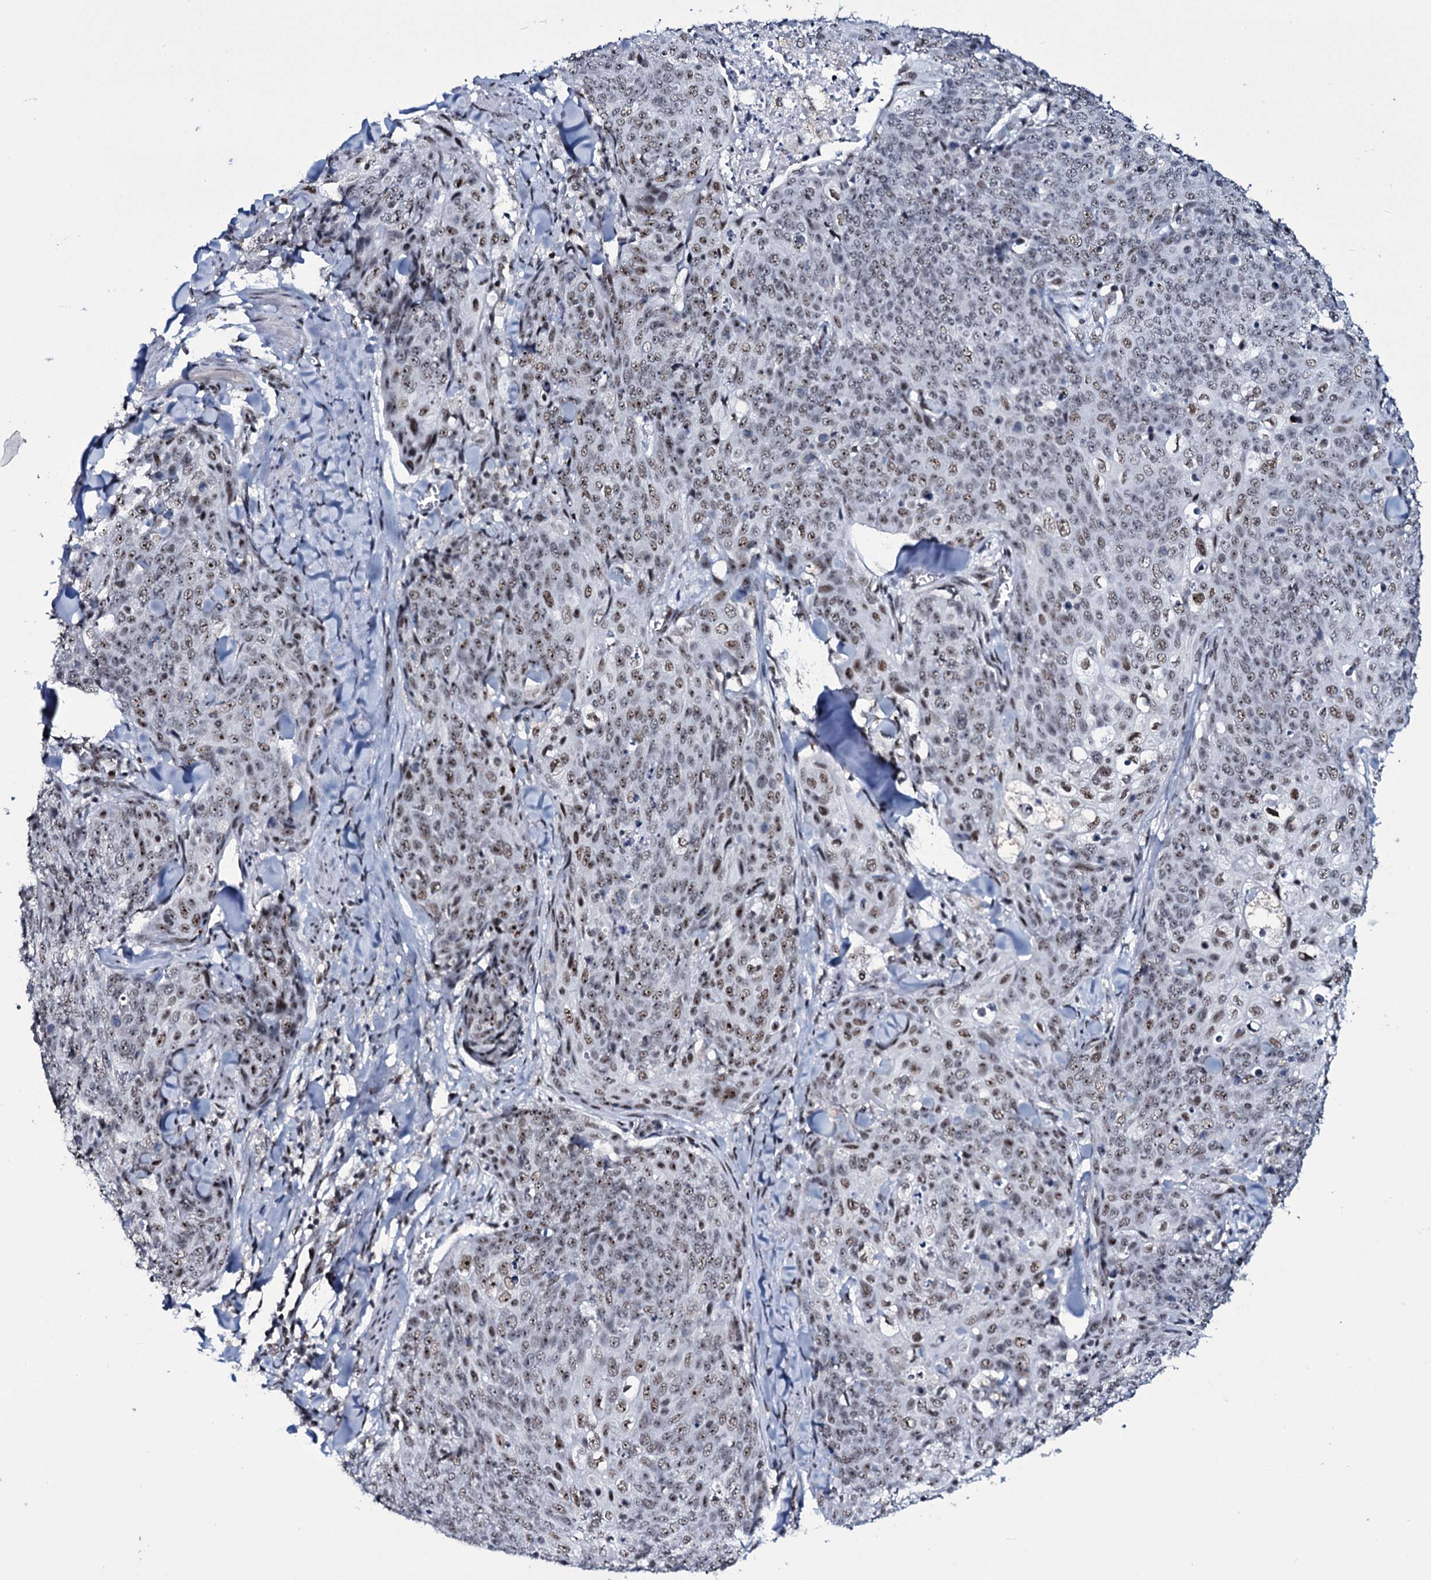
{"staining": {"intensity": "moderate", "quantity": "<25%", "location": "nuclear"}, "tissue": "skin cancer", "cell_type": "Tumor cells", "image_type": "cancer", "snomed": [{"axis": "morphology", "description": "Squamous cell carcinoma, NOS"}, {"axis": "topography", "description": "Skin"}, {"axis": "topography", "description": "Vulva"}], "caption": "IHC image of human squamous cell carcinoma (skin) stained for a protein (brown), which demonstrates low levels of moderate nuclear staining in approximately <25% of tumor cells.", "gene": "ZMIZ2", "patient": {"sex": "female", "age": 85}}